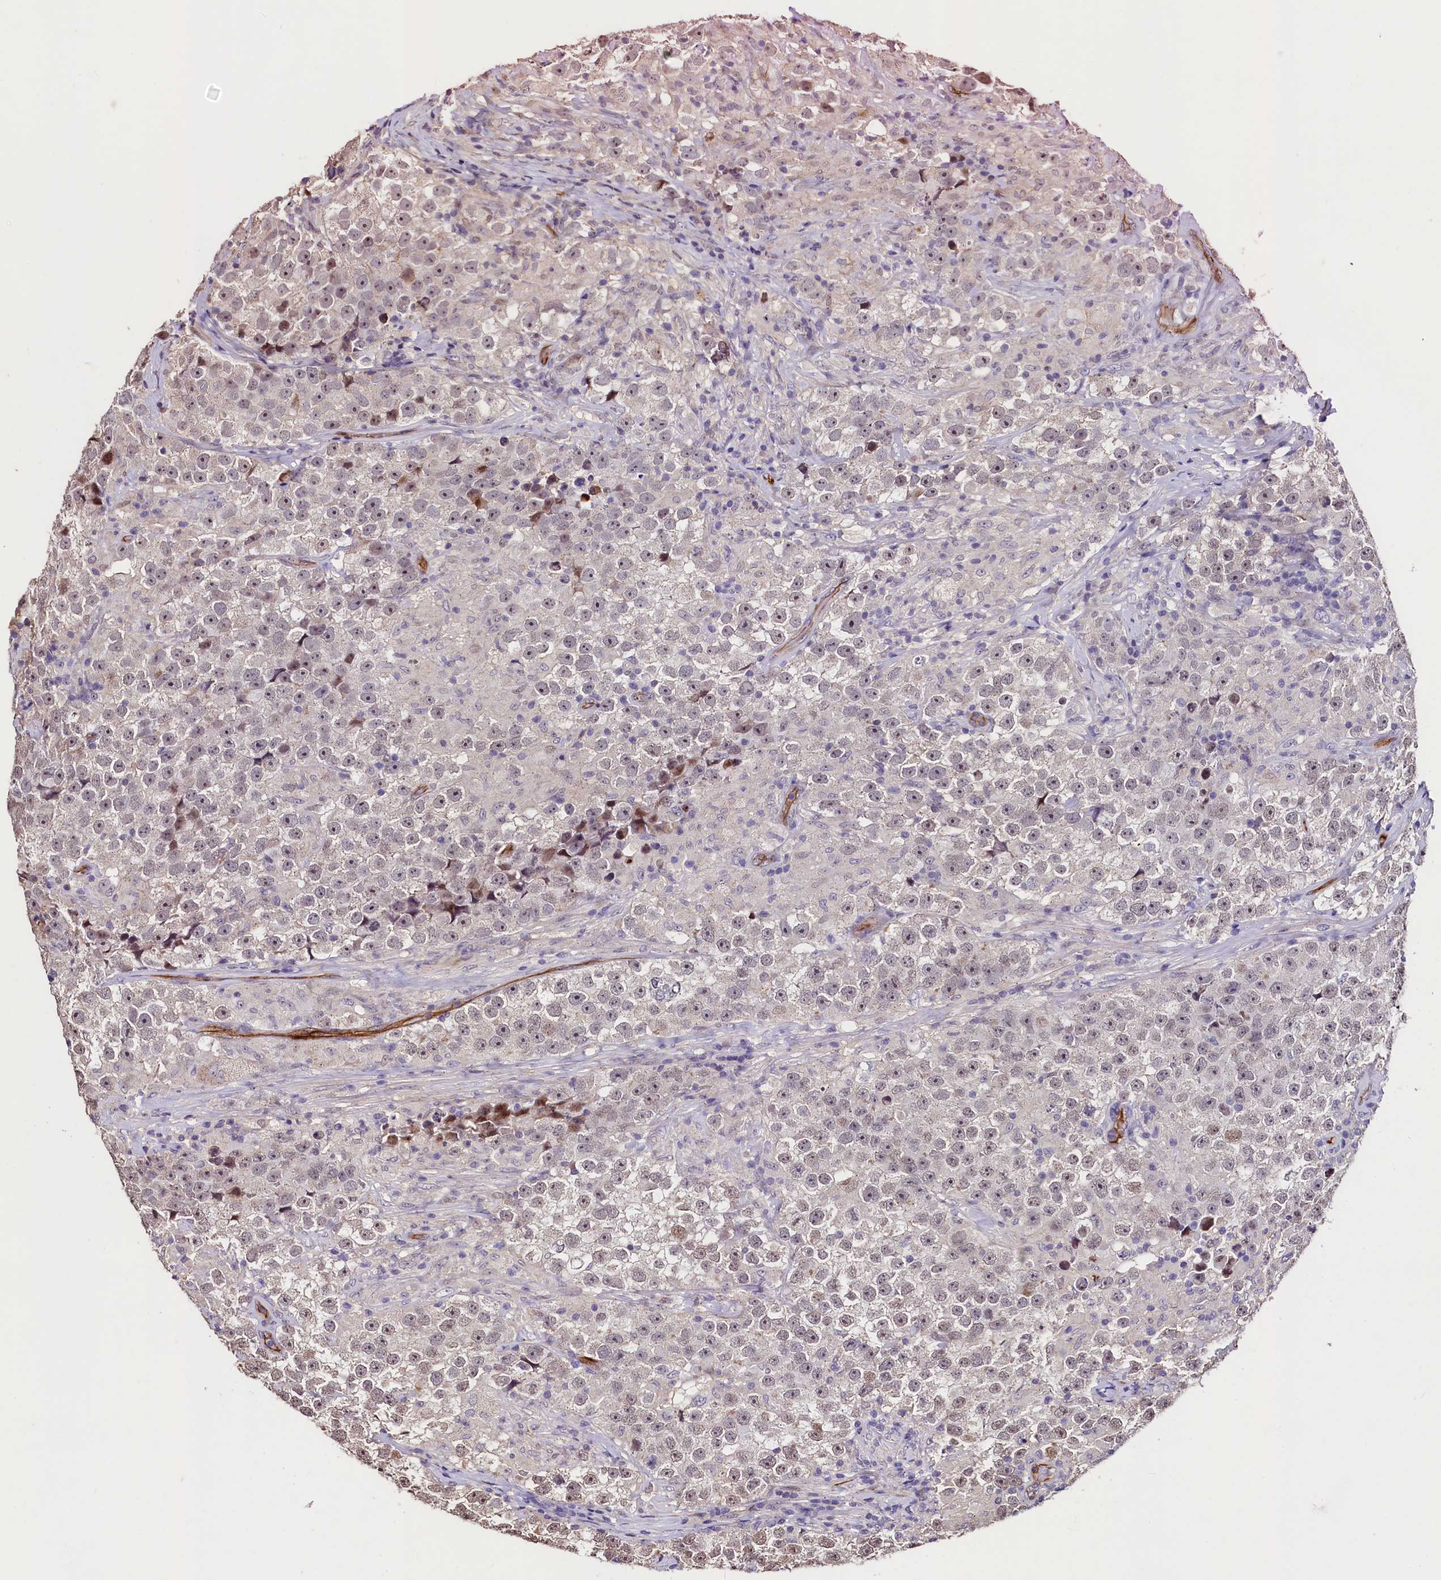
{"staining": {"intensity": "negative", "quantity": "none", "location": "none"}, "tissue": "testis cancer", "cell_type": "Tumor cells", "image_type": "cancer", "snomed": [{"axis": "morphology", "description": "Seminoma, NOS"}, {"axis": "topography", "description": "Testis"}], "caption": "Immunohistochemical staining of testis seminoma displays no significant staining in tumor cells.", "gene": "PALM", "patient": {"sex": "male", "age": 46}}